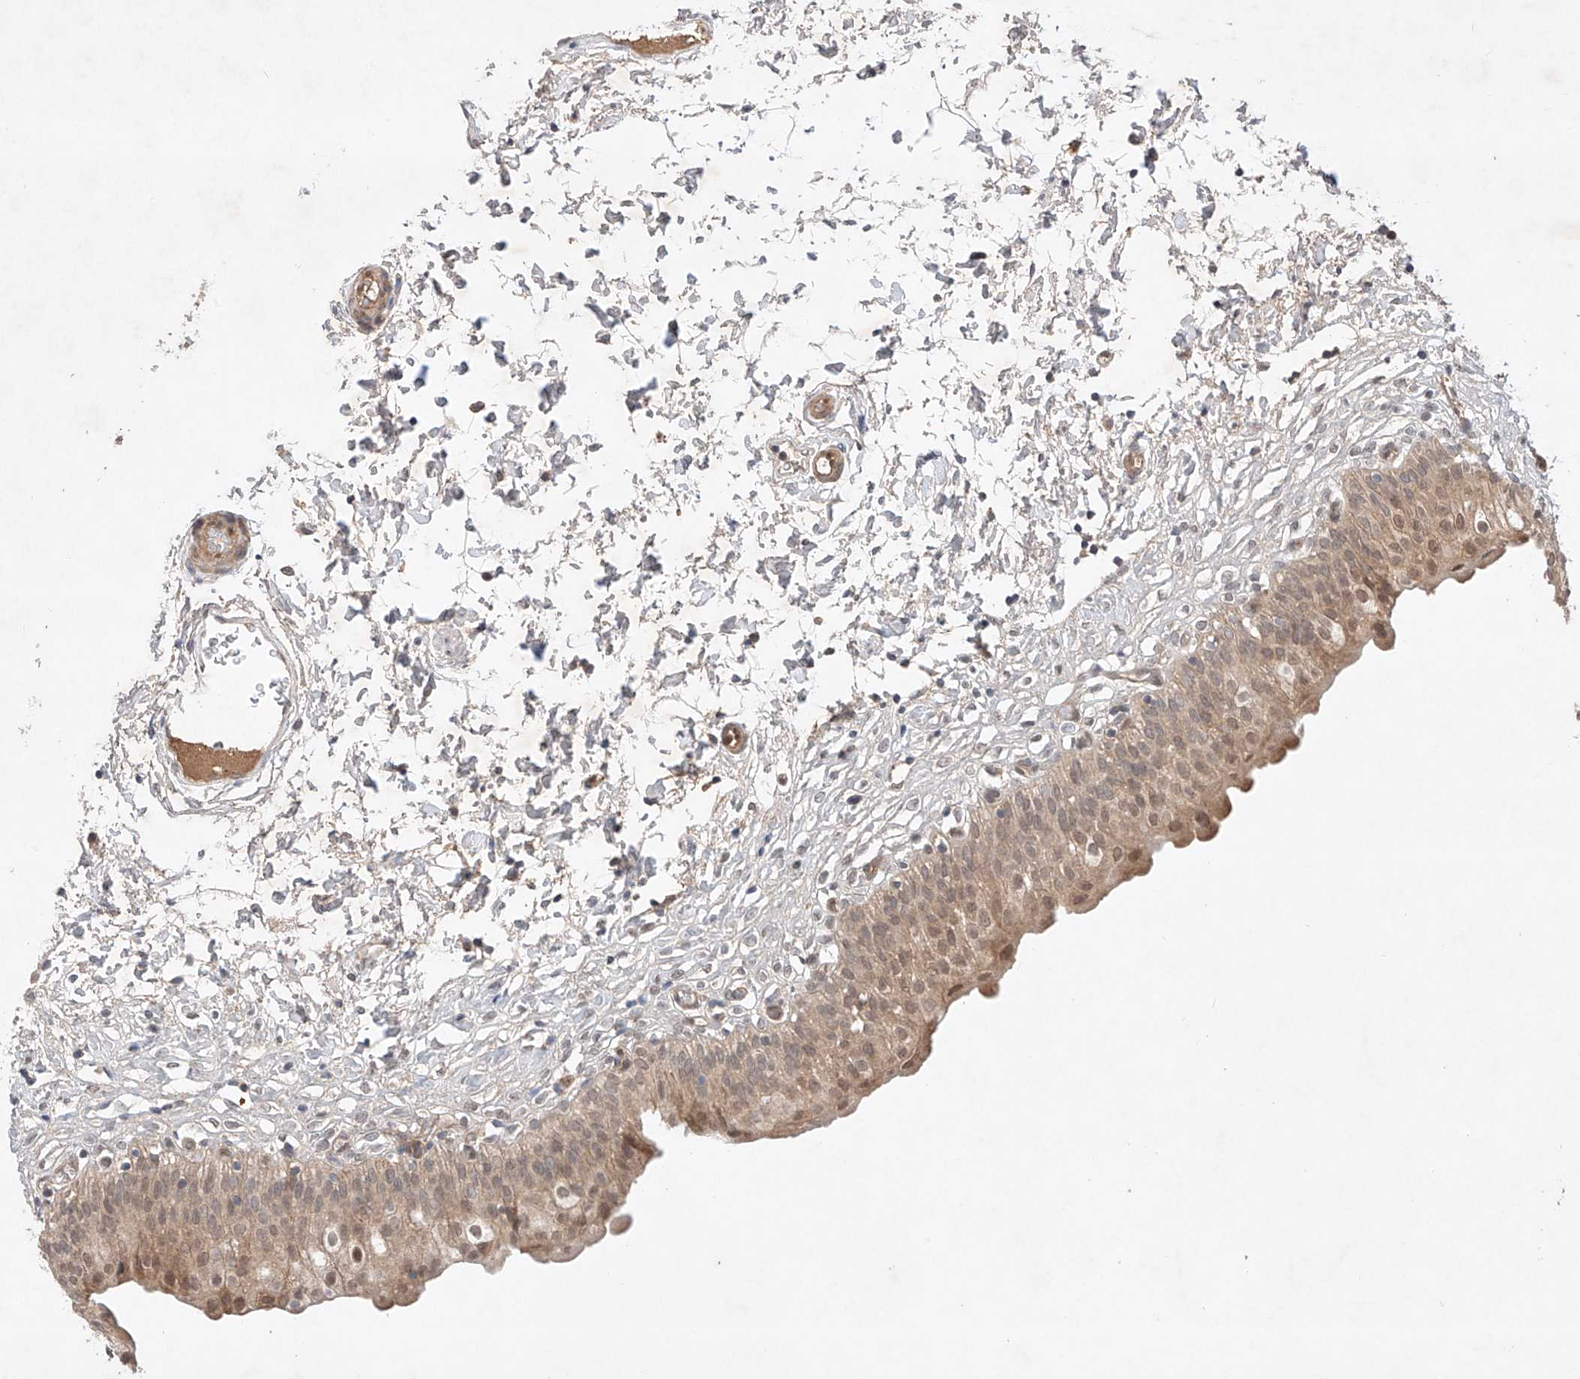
{"staining": {"intensity": "moderate", "quantity": ">75%", "location": "cytoplasmic/membranous,nuclear"}, "tissue": "urinary bladder", "cell_type": "Urothelial cells", "image_type": "normal", "snomed": [{"axis": "morphology", "description": "Normal tissue, NOS"}, {"axis": "topography", "description": "Urinary bladder"}], "caption": "Normal urinary bladder was stained to show a protein in brown. There is medium levels of moderate cytoplasmic/membranous,nuclear positivity in about >75% of urothelial cells. (DAB (3,3'-diaminobenzidine) IHC, brown staining for protein, blue staining for nuclei).", "gene": "ZNF124", "patient": {"sex": "male", "age": 55}}